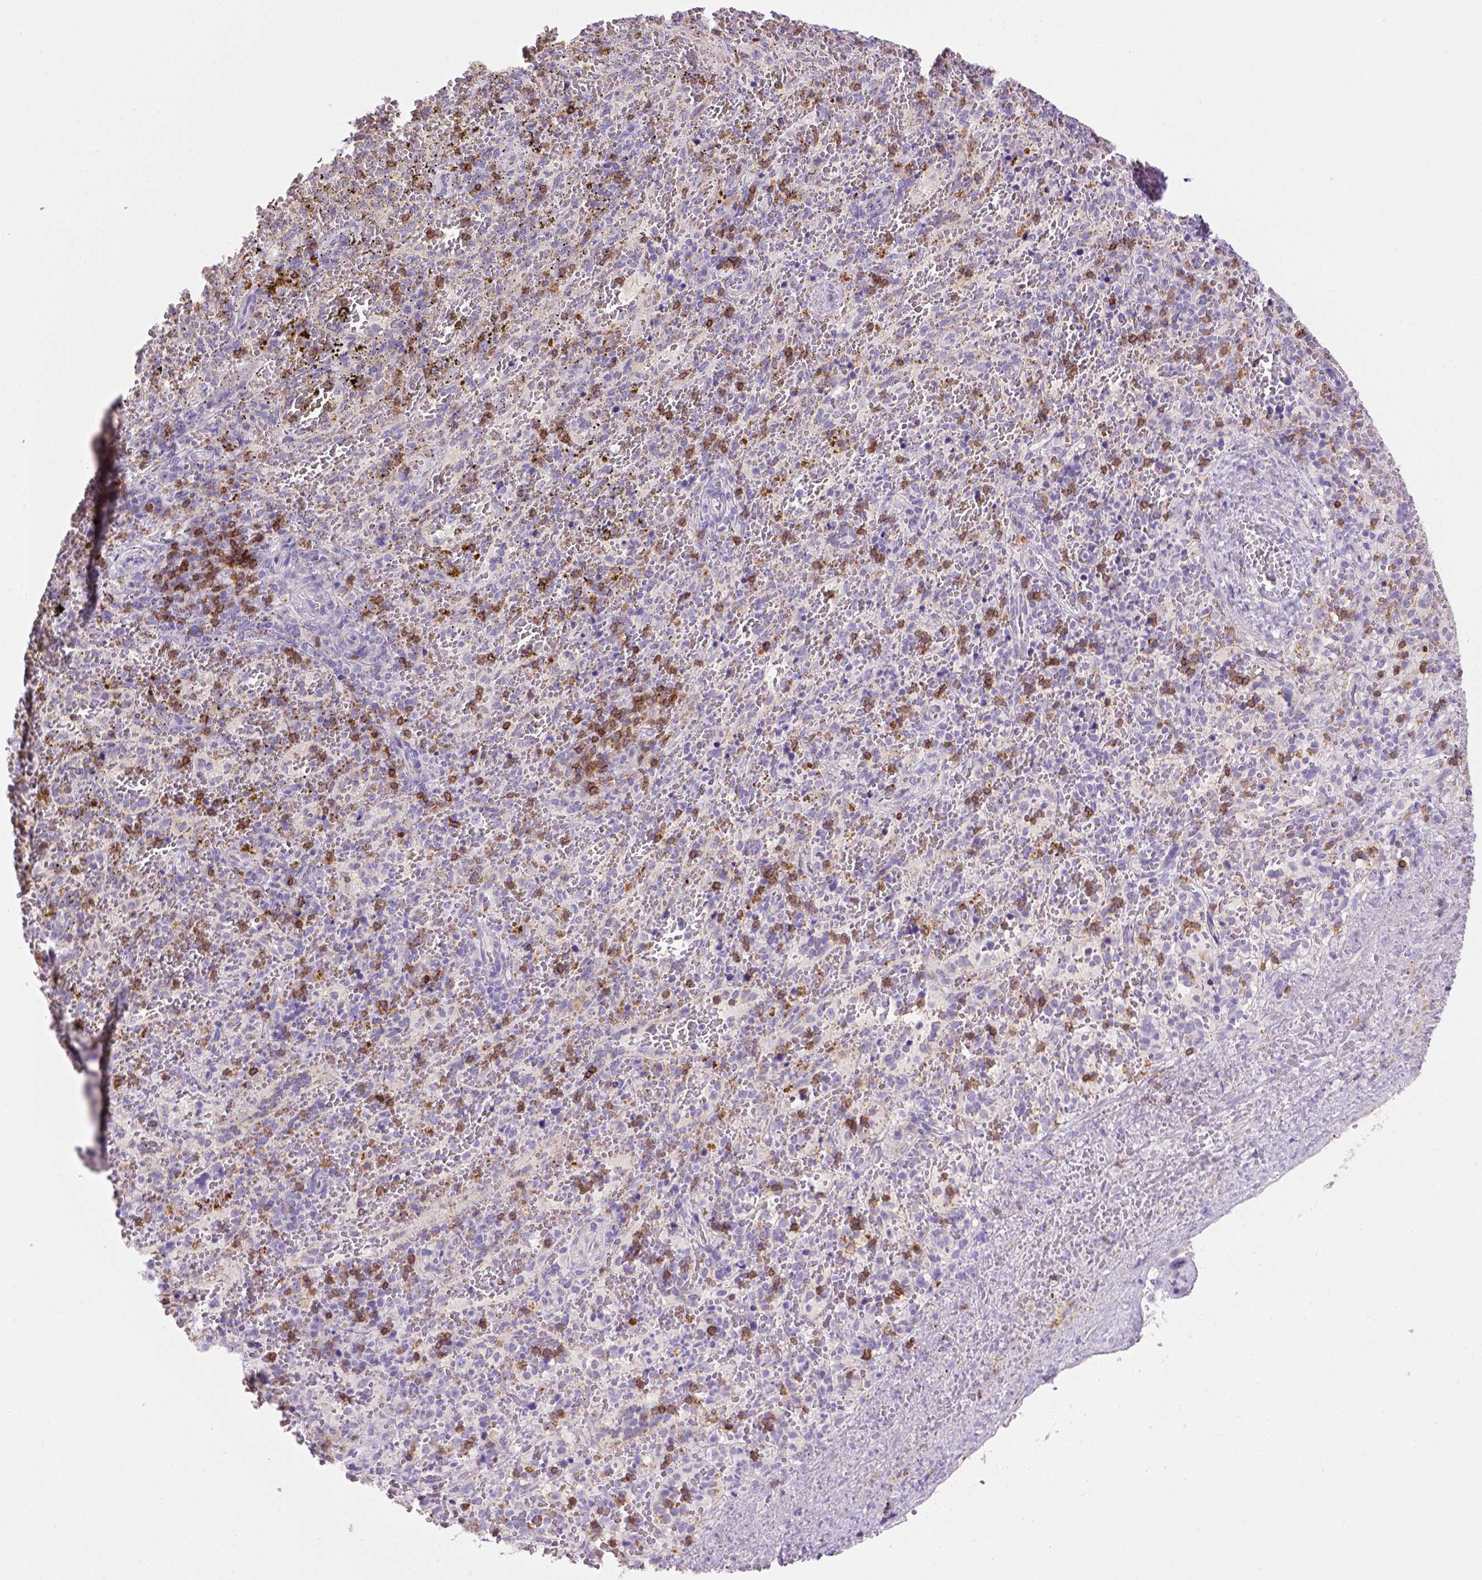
{"staining": {"intensity": "strong", "quantity": "<25%", "location": "cytoplasmic/membranous"}, "tissue": "spleen", "cell_type": "Cells in red pulp", "image_type": "normal", "snomed": [{"axis": "morphology", "description": "Normal tissue, NOS"}, {"axis": "topography", "description": "Spleen"}], "caption": "Immunohistochemistry of normal spleen displays medium levels of strong cytoplasmic/membranous staining in approximately <25% of cells in red pulp. (Stains: DAB (3,3'-diaminobenzidine) in brown, nuclei in blue, Microscopy: brightfield microscopy at high magnification).", "gene": "CD3E", "patient": {"sex": "female", "age": 50}}